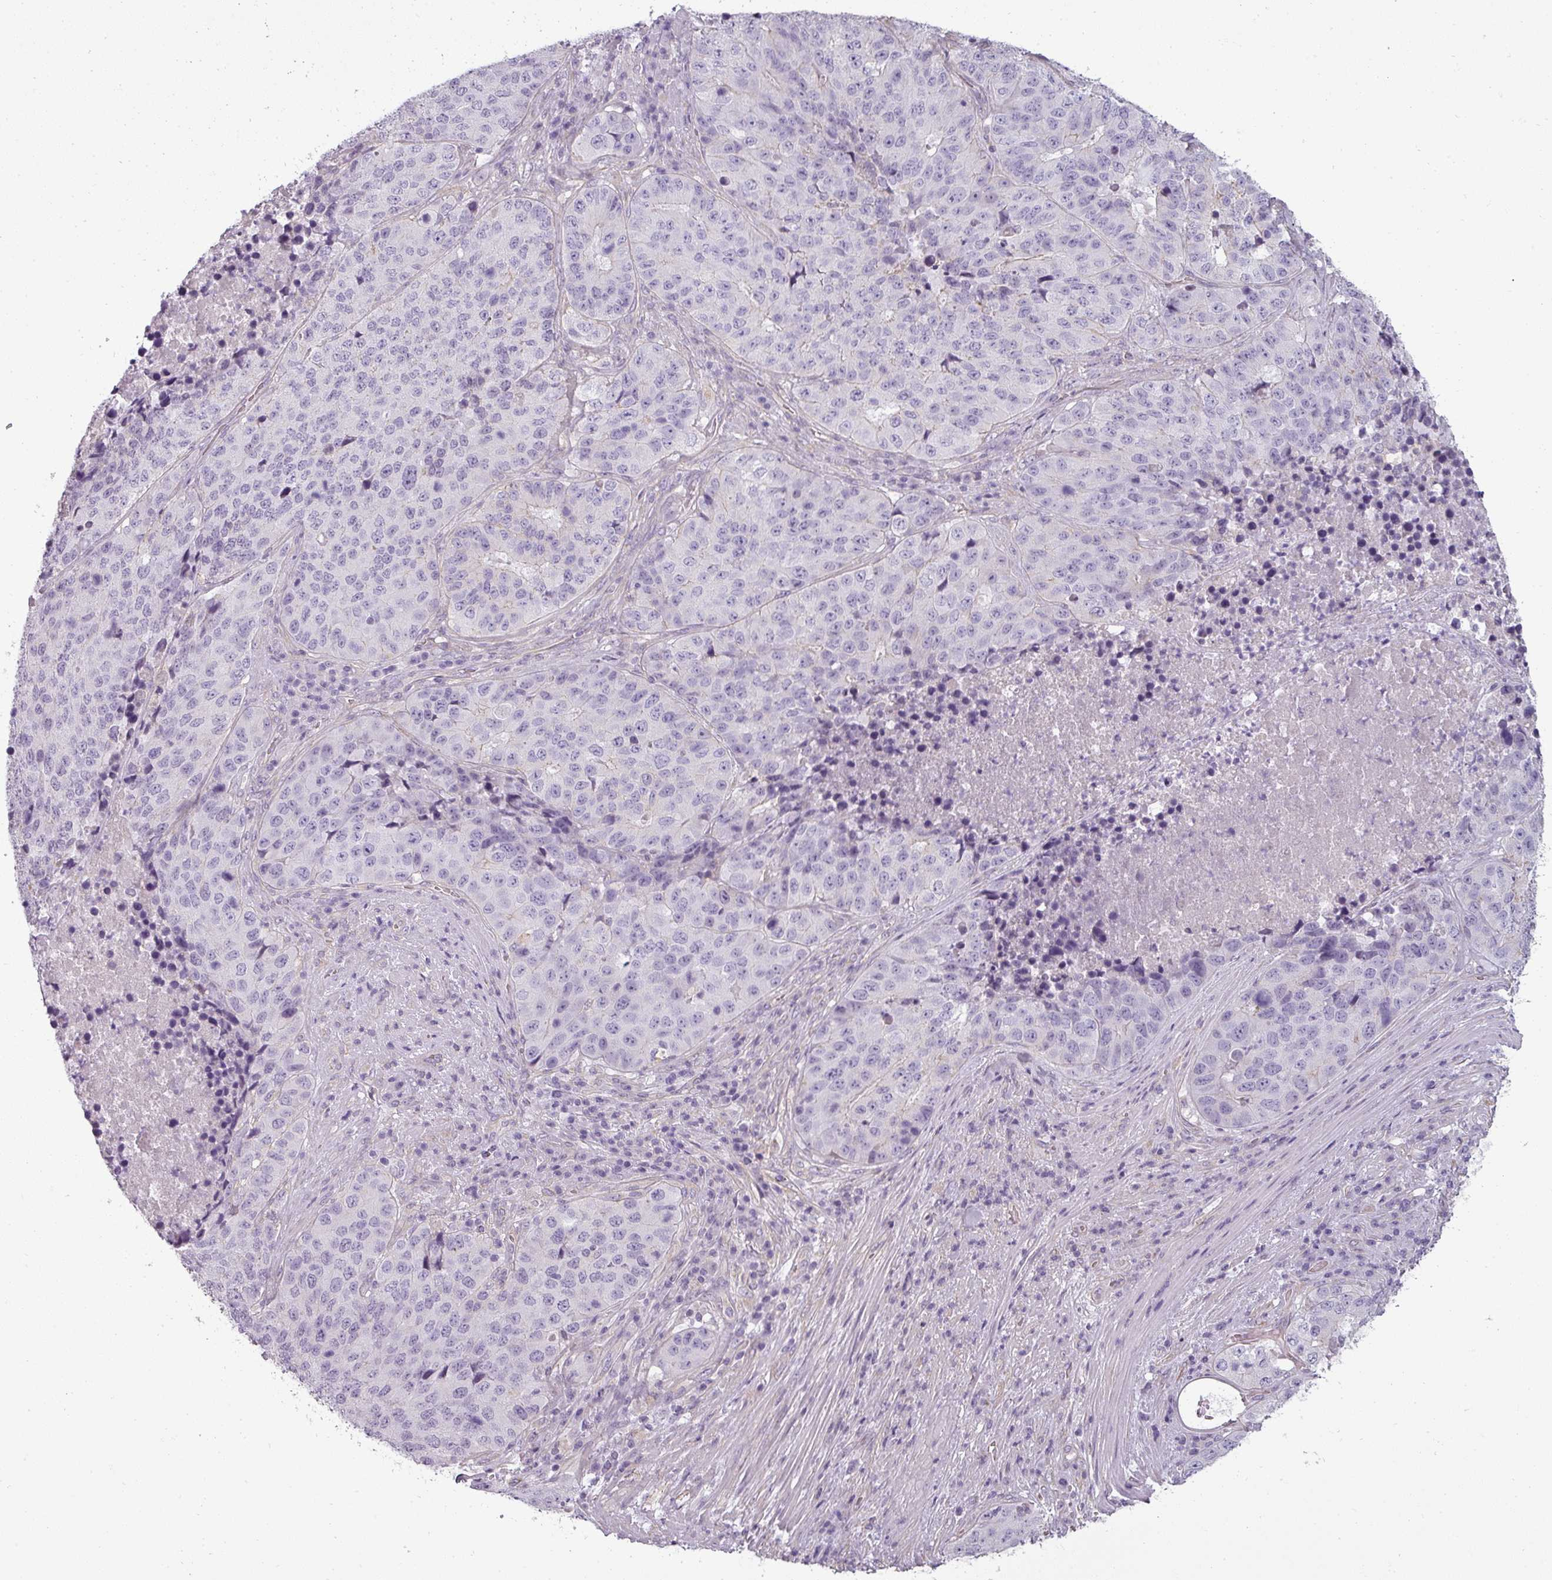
{"staining": {"intensity": "negative", "quantity": "none", "location": "none"}, "tissue": "stomach cancer", "cell_type": "Tumor cells", "image_type": "cancer", "snomed": [{"axis": "morphology", "description": "Adenocarcinoma, NOS"}, {"axis": "topography", "description": "Stomach"}], "caption": "The histopathology image shows no significant positivity in tumor cells of stomach cancer (adenocarcinoma). (DAB (3,3'-diaminobenzidine) IHC visualized using brightfield microscopy, high magnification).", "gene": "ASB1", "patient": {"sex": "male", "age": 71}}